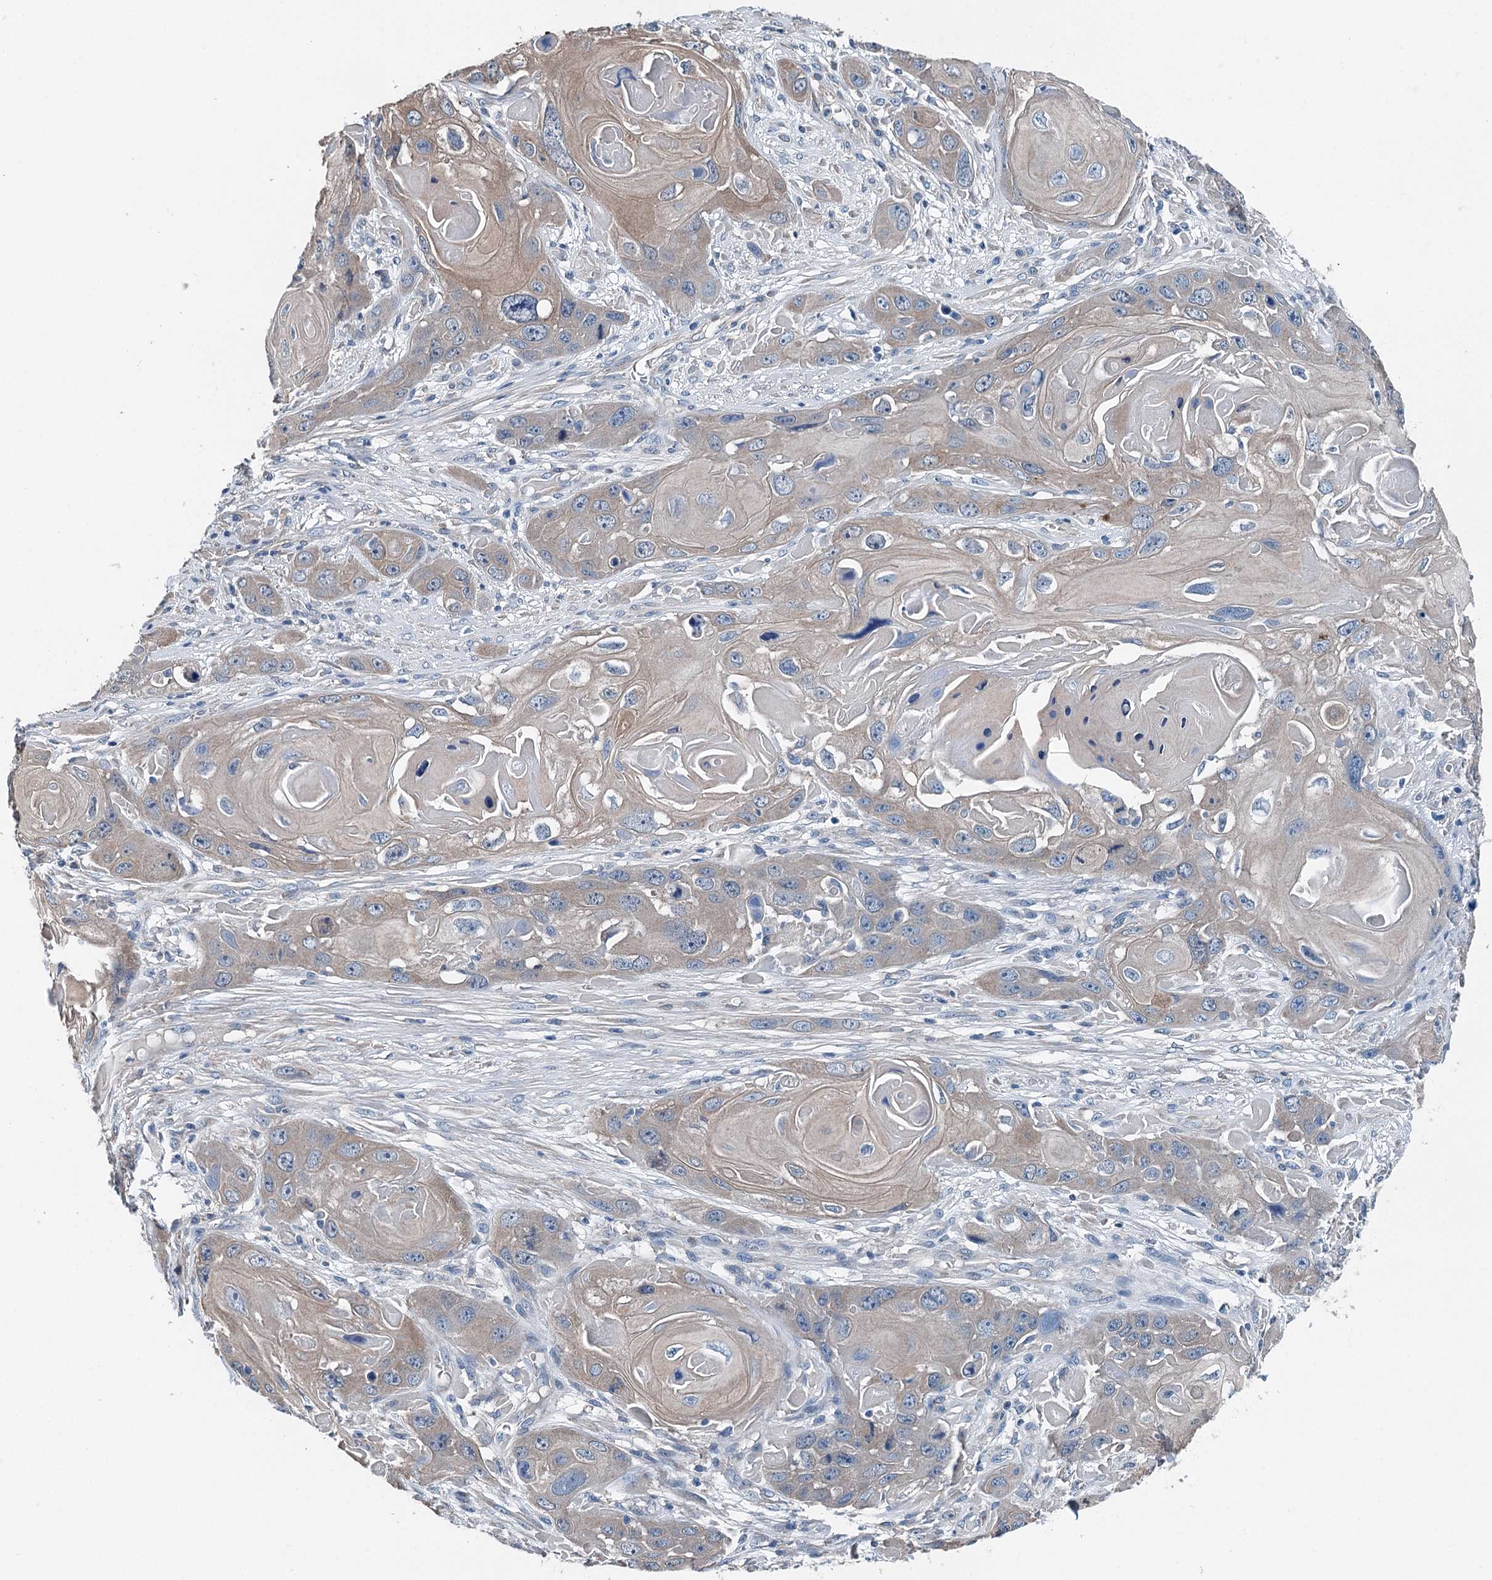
{"staining": {"intensity": "weak", "quantity": "25%-75%", "location": "cytoplasmic/membranous"}, "tissue": "skin cancer", "cell_type": "Tumor cells", "image_type": "cancer", "snomed": [{"axis": "morphology", "description": "Squamous cell carcinoma, NOS"}, {"axis": "topography", "description": "Skin"}], "caption": "Skin cancer (squamous cell carcinoma) was stained to show a protein in brown. There is low levels of weak cytoplasmic/membranous positivity in about 25%-75% of tumor cells. The staining is performed using DAB (3,3'-diaminobenzidine) brown chromogen to label protein expression. The nuclei are counter-stained blue using hematoxylin.", "gene": "BHMT", "patient": {"sex": "male", "age": 55}}